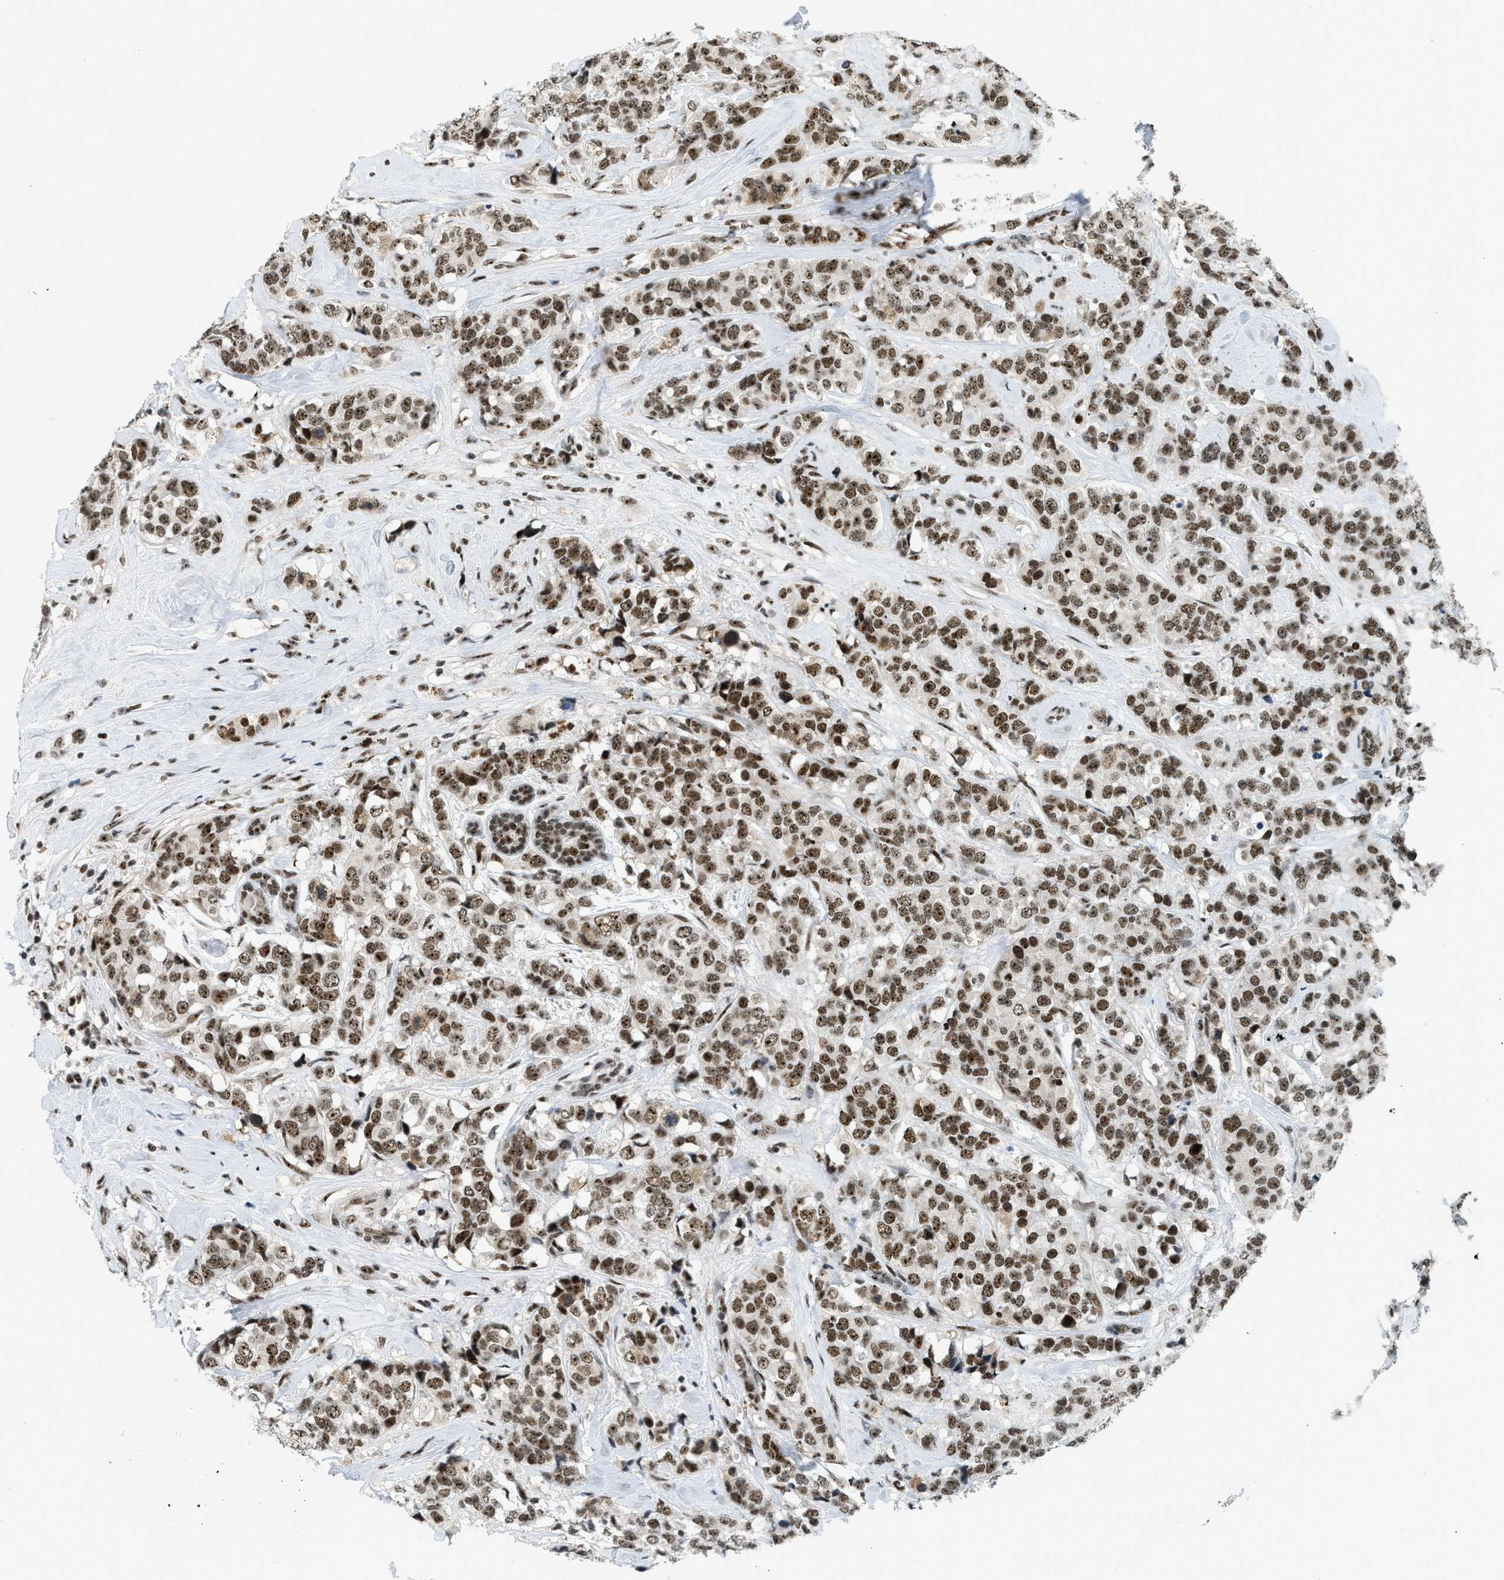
{"staining": {"intensity": "moderate", "quantity": ">75%", "location": "nuclear"}, "tissue": "breast cancer", "cell_type": "Tumor cells", "image_type": "cancer", "snomed": [{"axis": "morphology", "description": "Lobular carcinoma"}, {"axis": "topography", "description": "Breast"}], "caption": "Lobular carcinoma (breast) stained for a protein exhibits moderate nuclear positivity in tumor cells.", "gene": "URB1", "patient": {"sex": "female", "age": 59}}